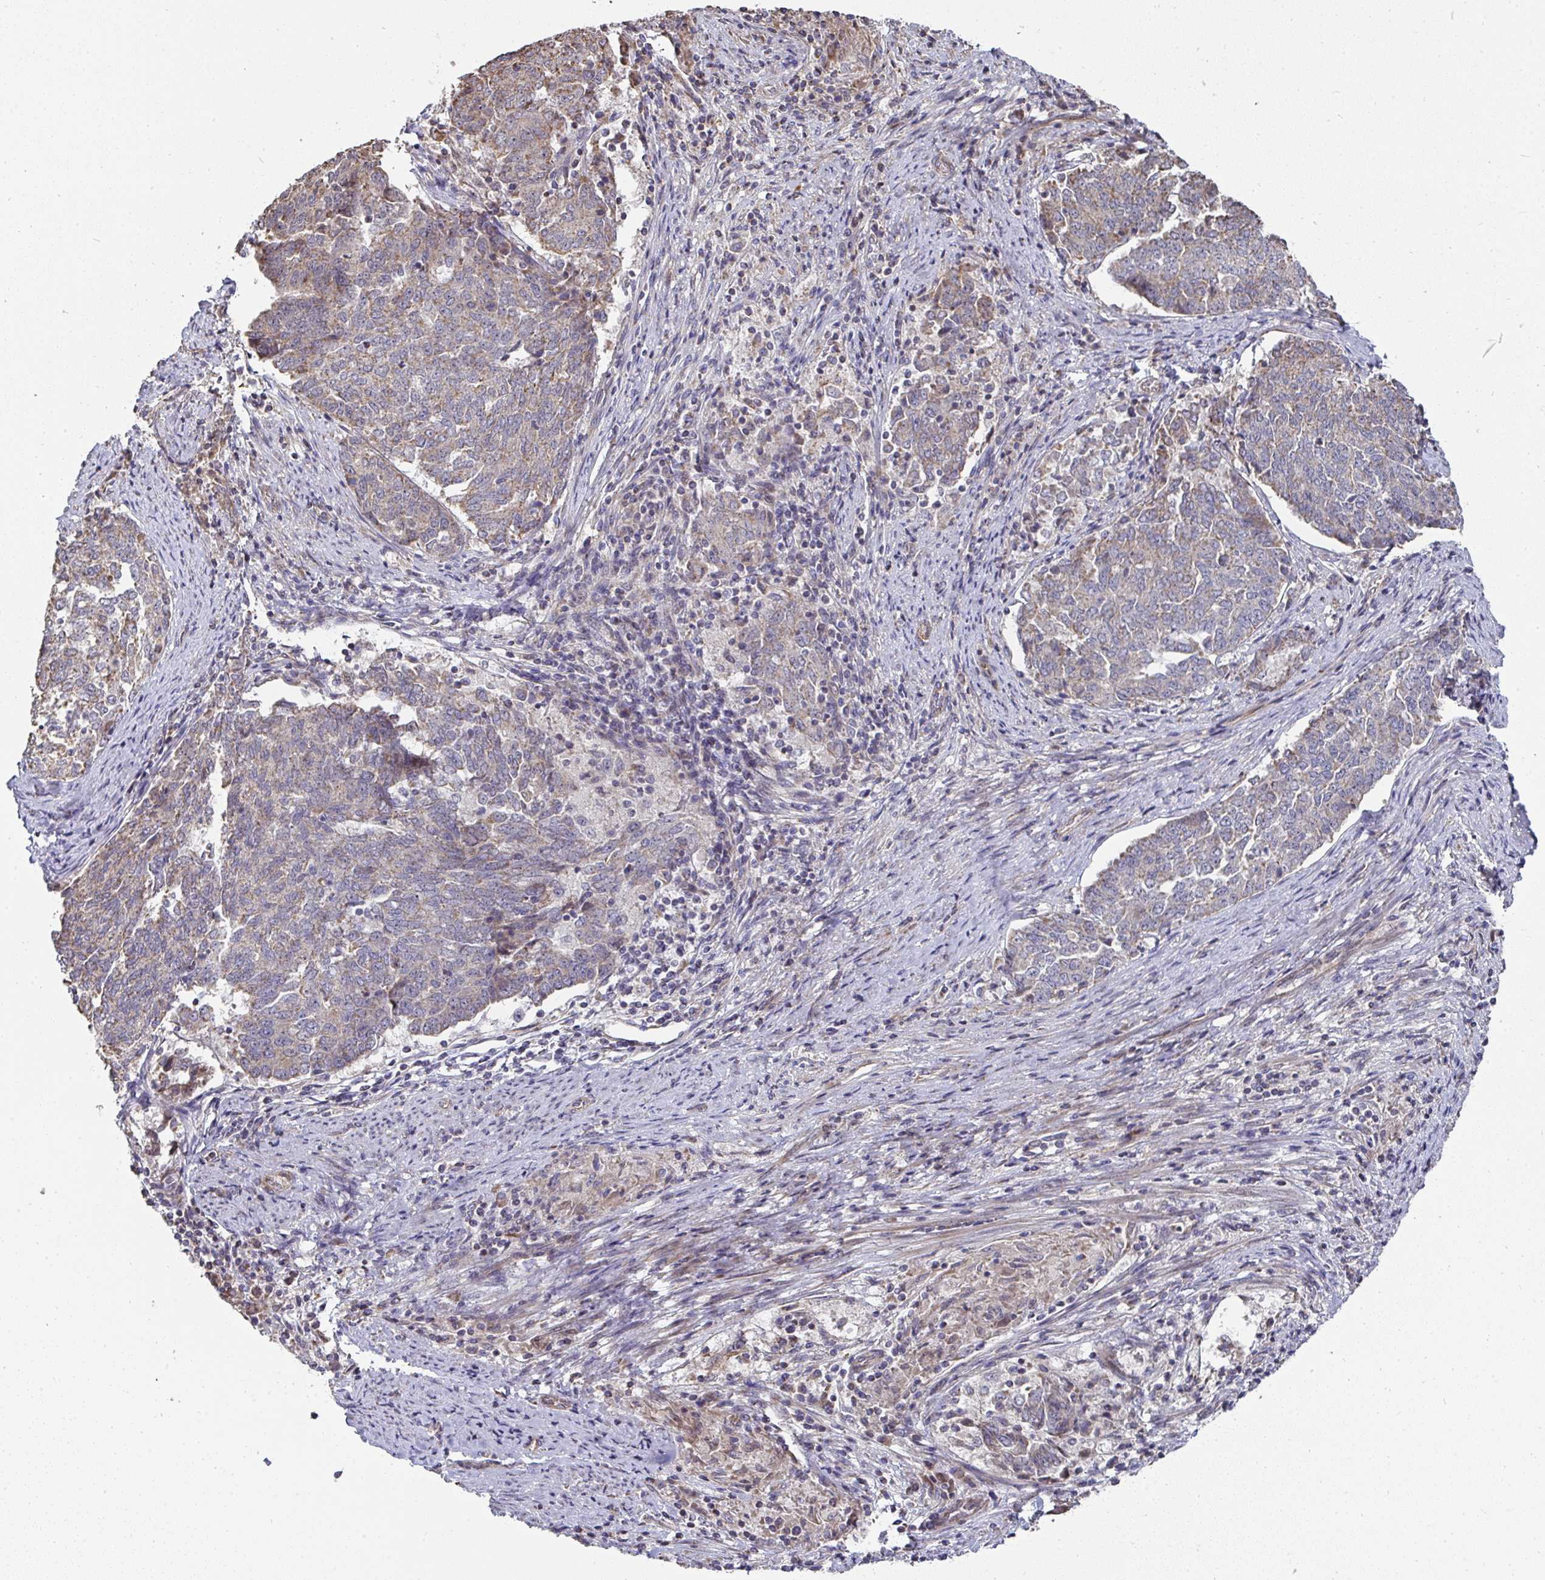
{"staining": {"intensity": "weak", "quantity": "25%-75%", "location": "cytoplasmic/membranous"}, "tissue": "endometrial cancer", "cell_type": "Tumor cells", "image_type": "cancer", "snomed": [{"axis": "morphology", "description": "Adenocarcinoma, NOS"}, {"axis": "topography", "description": "Endometrium"}], "caption": "The image displays immunohistochemical staining of endometrial adenocarcinoma. There is weak cytoplasmic/membranous expression is present in about 25%-75% of tumor cells.", "gene": "AGTPBP1", "patient": {"sex": "female", "age": 80}}